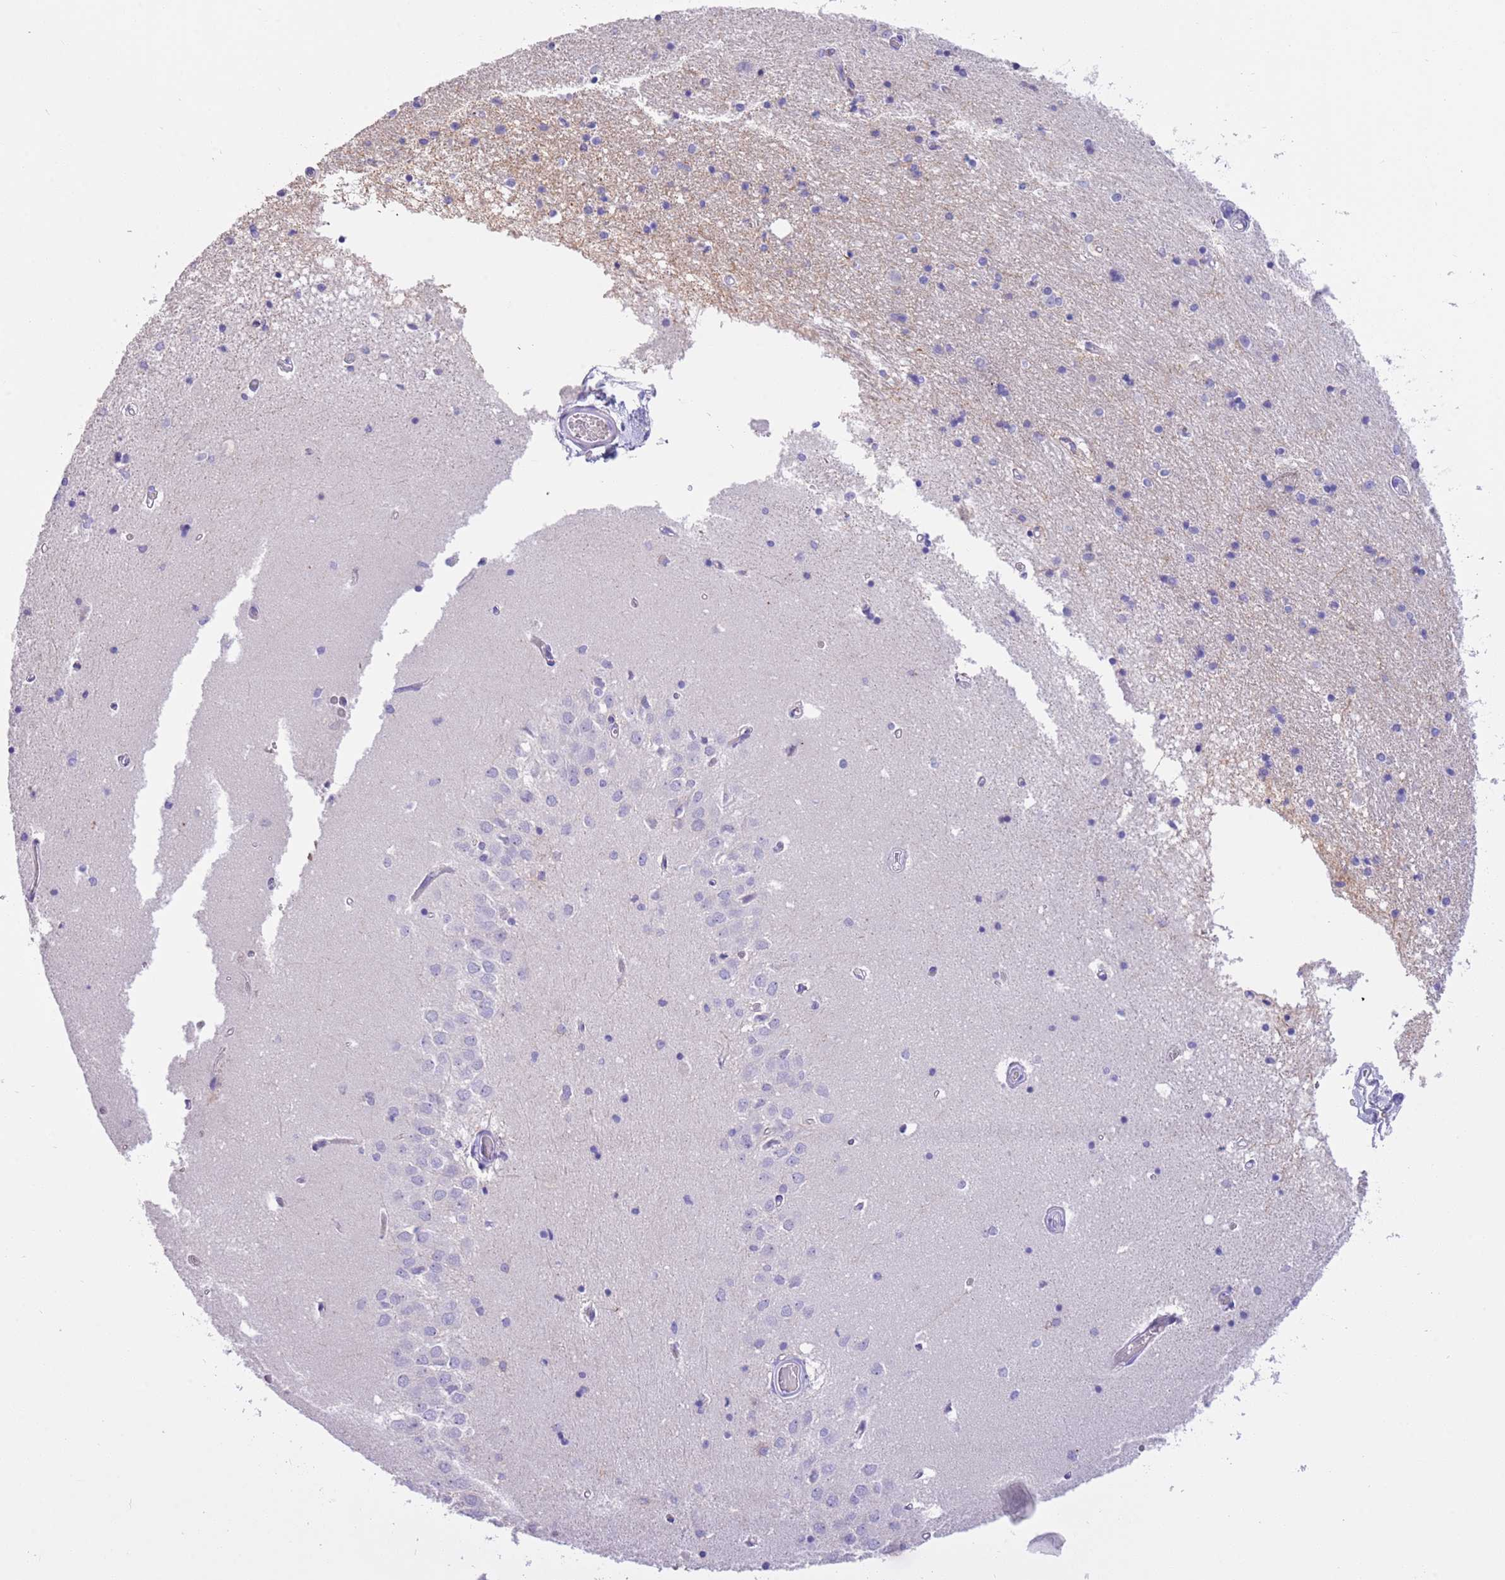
{"staining": {"intensity": "negative", "quantity": "none", "location": "none"}, "tissue": "hippocampus", "cell_type": "Glial cells", "image_type": "normal", "snomed": [{"axis": "morphology", "description": "Normal tissue, NOS"}, {"axis": "topography", "description": "Hippocampus"}], "caption": "A micrograph of human hippocampus is negative for staining in glial cells. (DAB (3,3'-diaminobenzidine) immunohistochemistry (IHC) visualized using brightfield microscopy, high magnification).", "gene": "SFTPA1", "patient": {"sex": "male", "age": 45}}